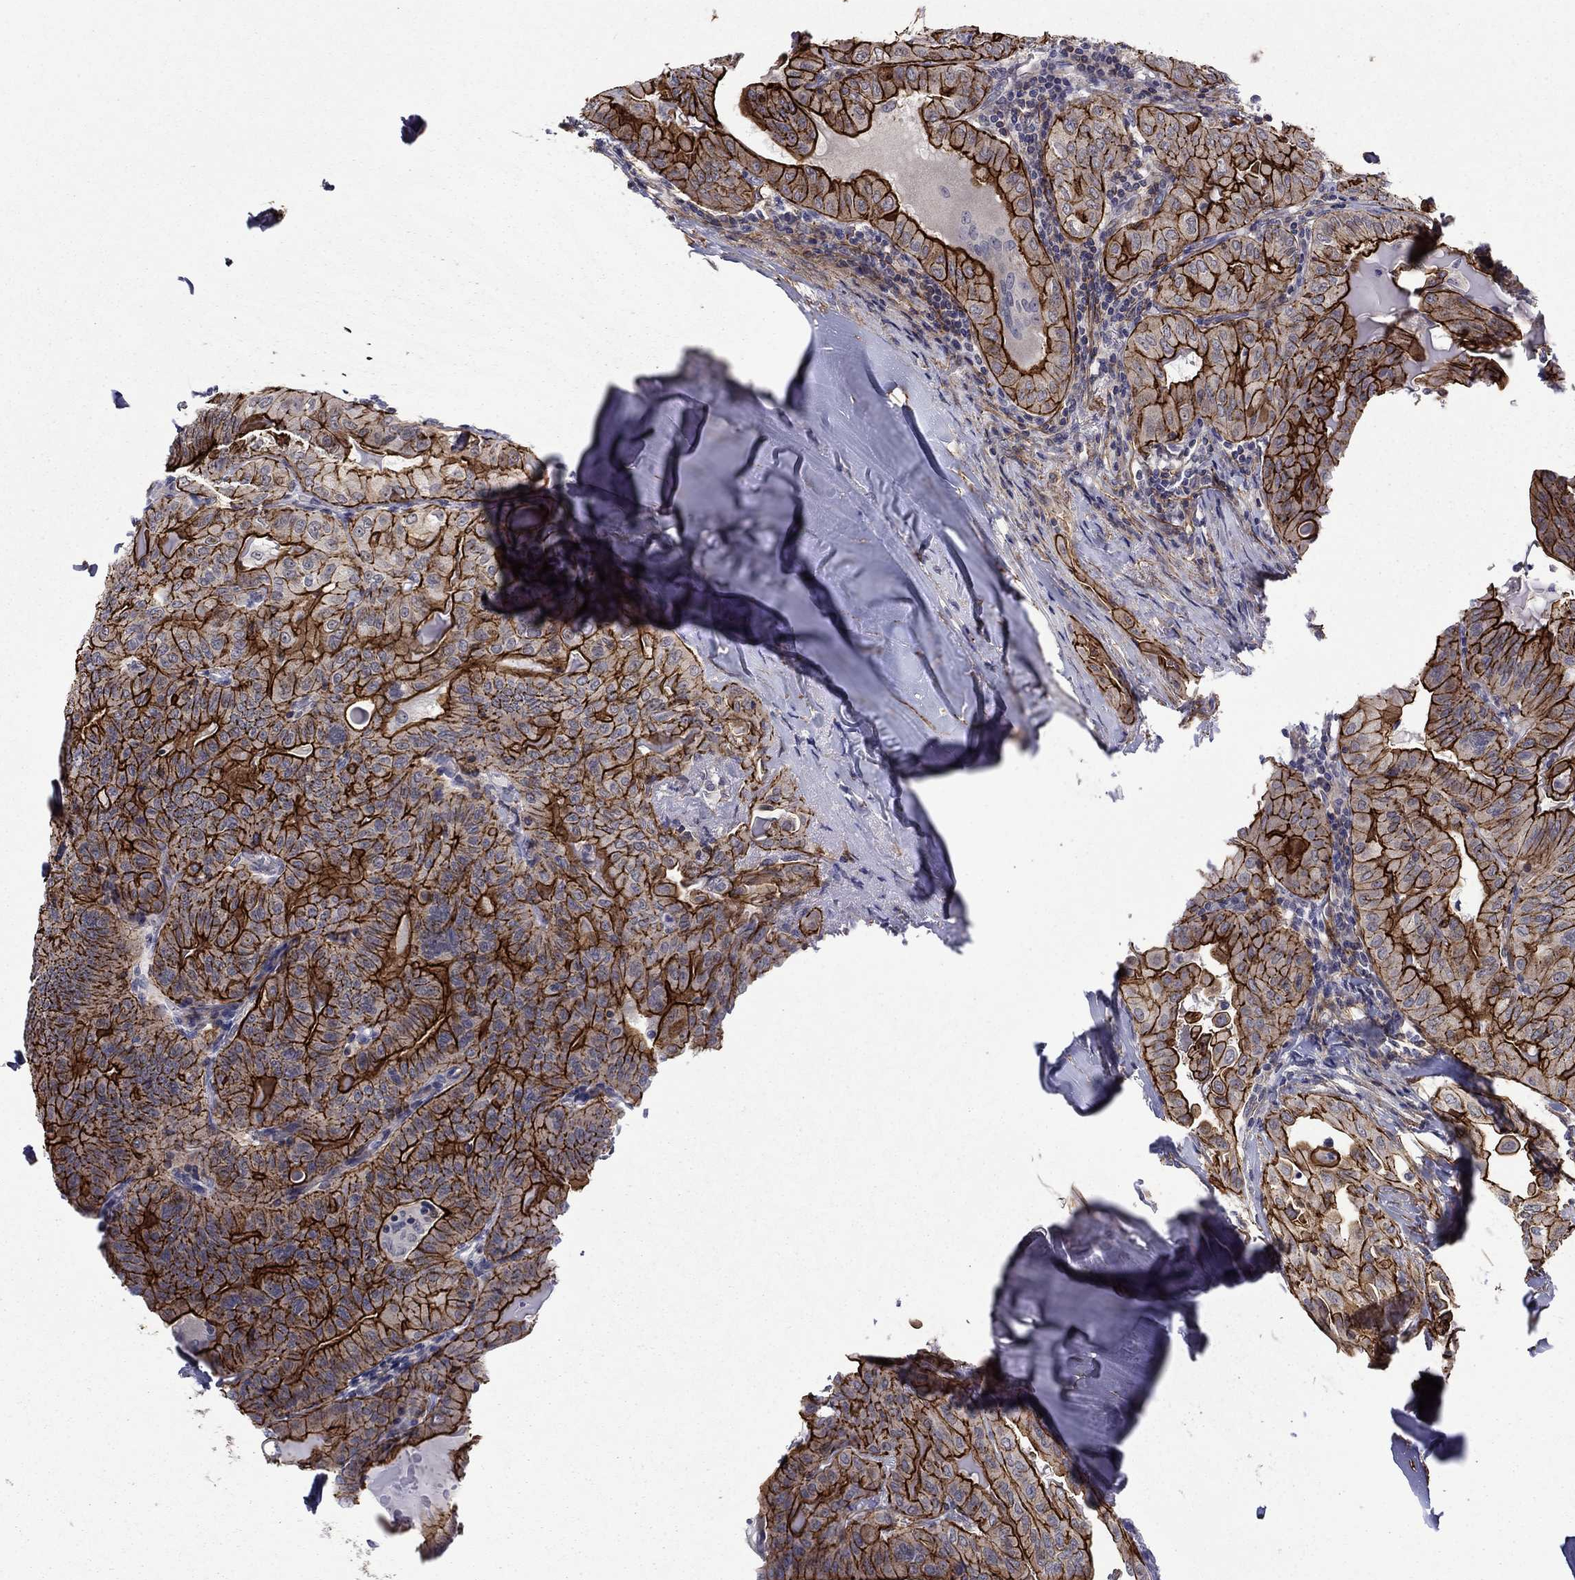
{"staining": {"intensity": "strong", "quantity": ">75%", "location": "cytoplasmic/membranous"}, "tissue": "thyroid cancer", "cell_type": "Tumor cells", "image_type": "cancer", "snomed": [{"axis": "morphology", "description": "Papillary adenocarcinoma, NOS"}, {"axis": "topography", "description": "Thyroid gland"}], "caption": "This micrograph shows thyroid cancer stained with immunohistochemistry to label a protein in brown. The cytoplasmic/membranous of tumor cells show strong positivity for the protein. Nuclei are counter-stained blue.", "gene": "LMO7", "patient": {"sex": "female", "age": 68}}